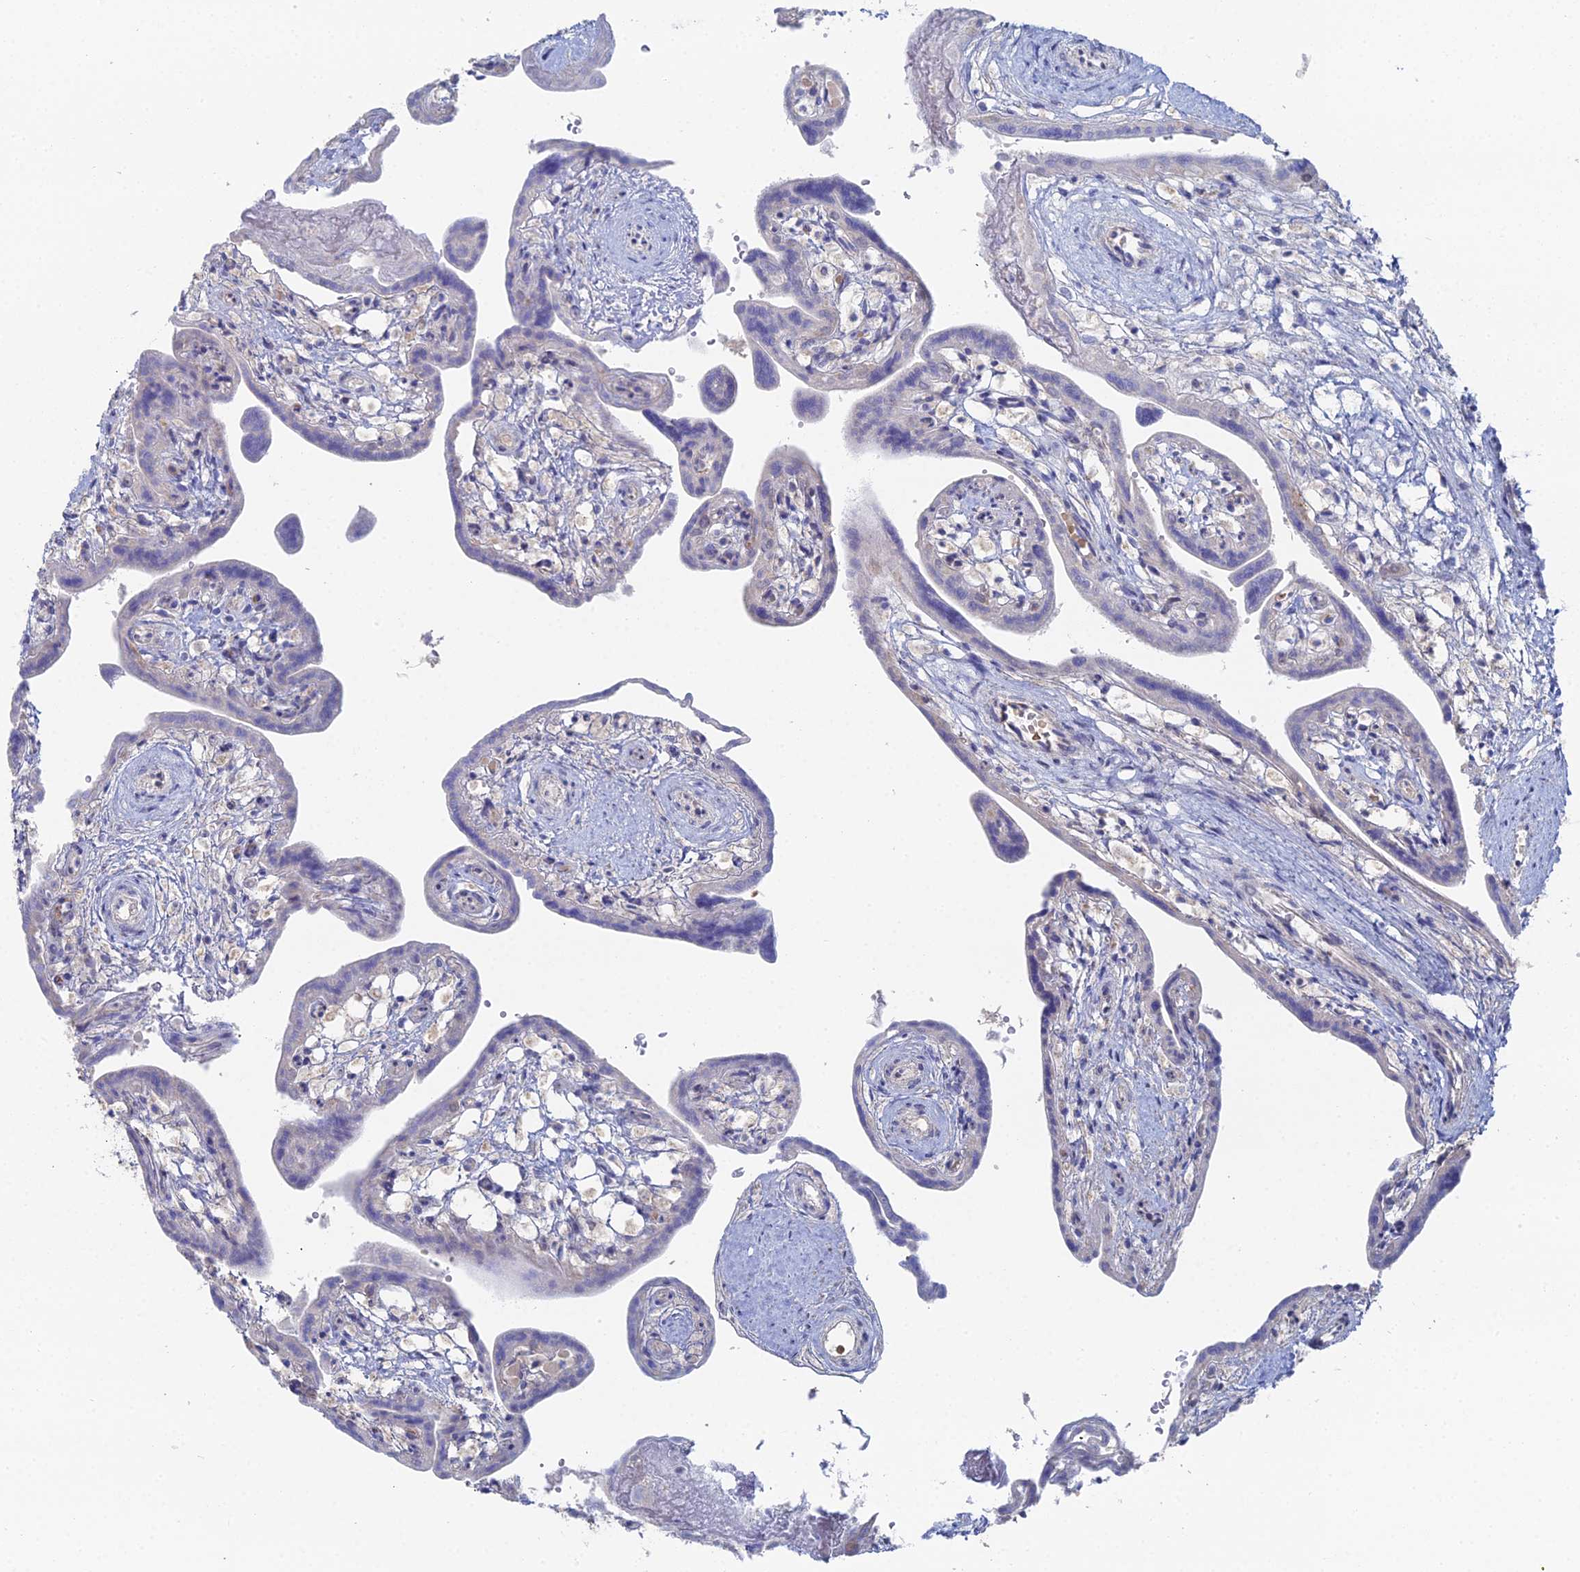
{"staining": {"intensity": "negative", "quantity": "none", "location": "none"}, "tissue": "placenta", "cell_type": "Trophoblastic cells", "image_type": "normal", "snomed": [{"axis": "morphology", "description": "Normal tissue, NOS"}, {"axis": "topography", "description": "Placenta"}], "caption": "This is an immunohistochemistry (IHC) photomicrograph of unremarkable human placenta. There is no expression in trophoblastic cells.", "gene": "THAP4", "patient": {"sex": "female", "age": 37}}